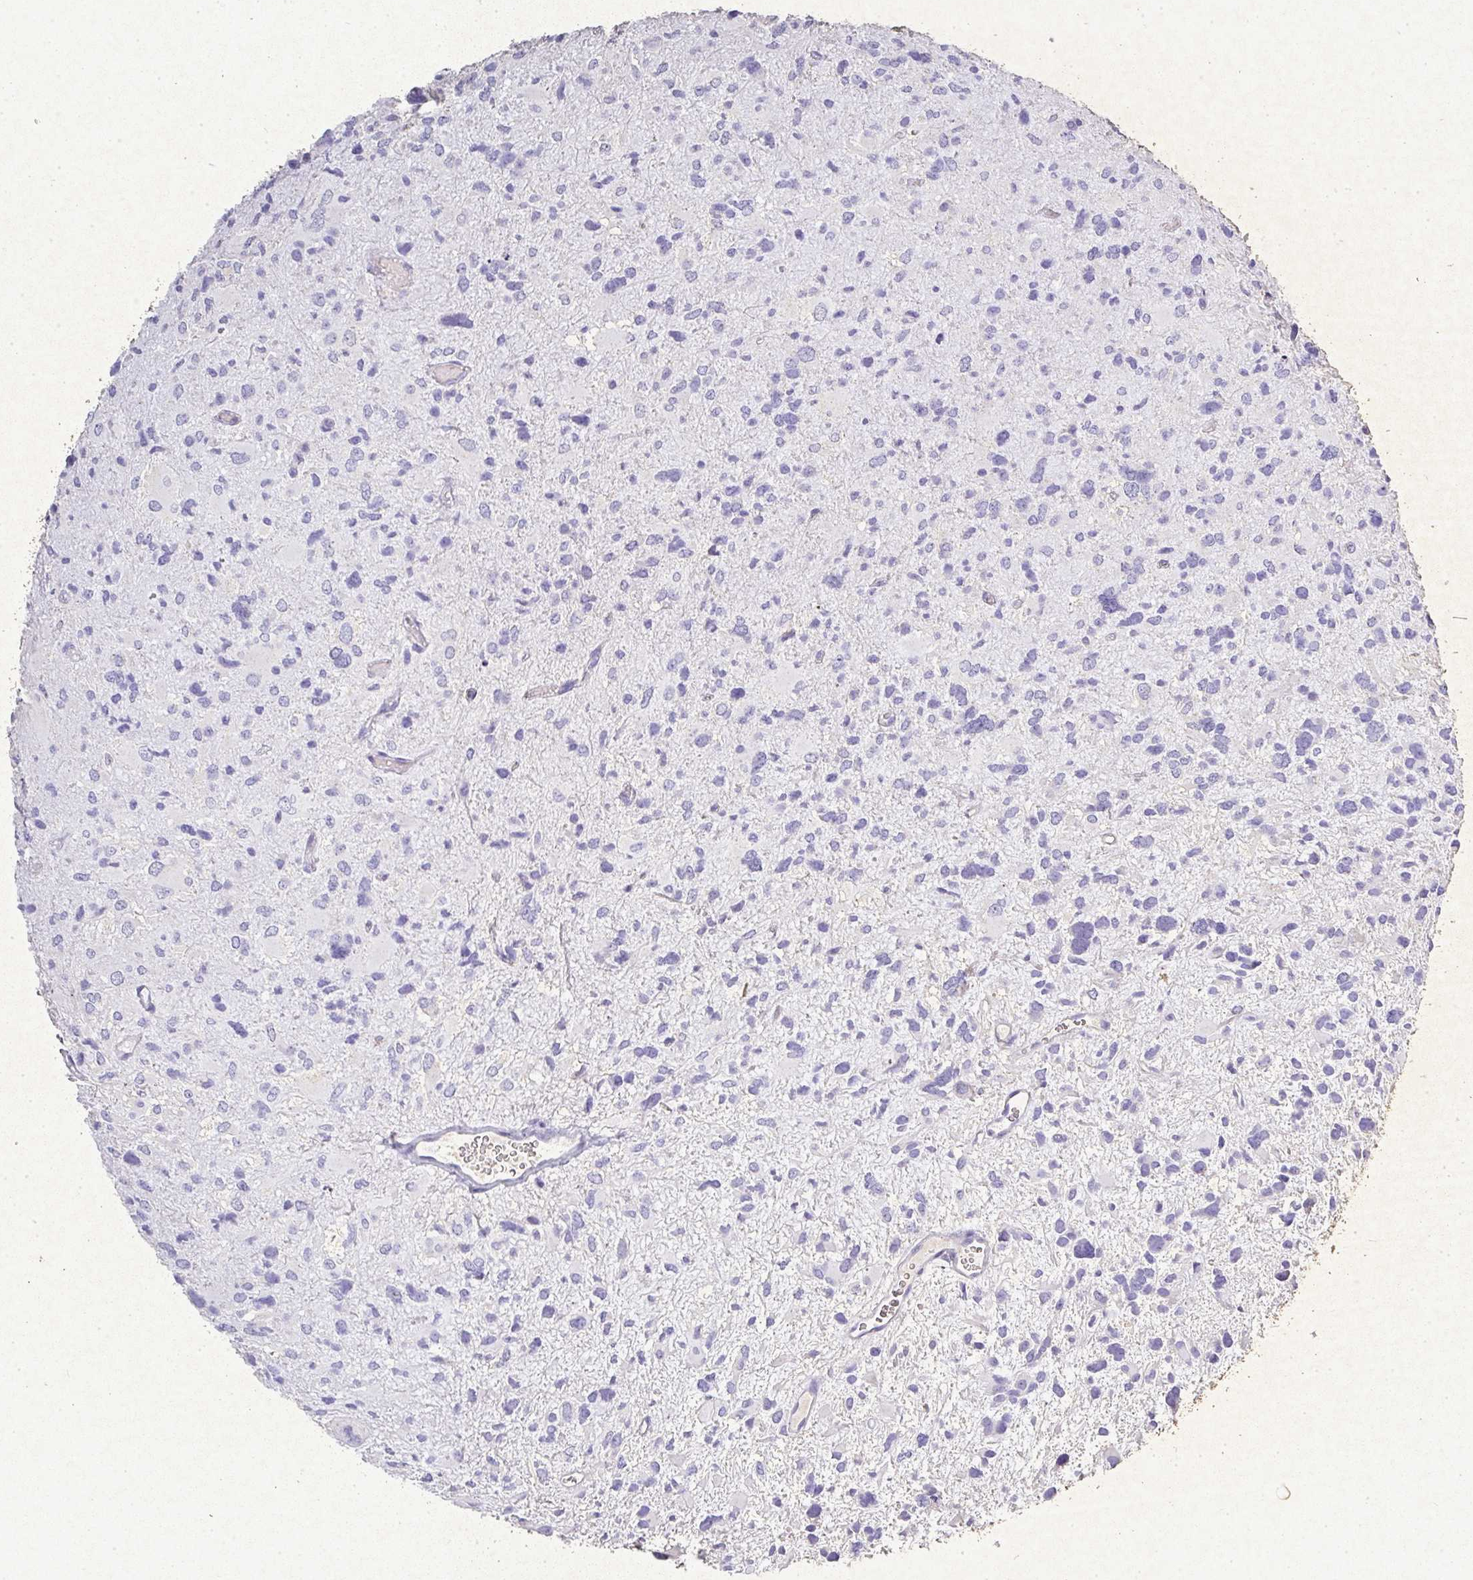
{"staining": {"intensity": "negative", "quantity": "none", "location": "none"}, "tissue": "glioma", "cell_type": "Tumor cells", "image_type": "cancer", "snomed": [{"axis": "morphology", "description": "Glioma, malignant, High grade"}, {"axis": "topography", "description": "Brain"}], "caption": "Immunohistochemistry (IHC) of glioma reveals no staining in tumor cells.", "gene": "RPS2", "patient": {"sex": "female", "age": 11}}